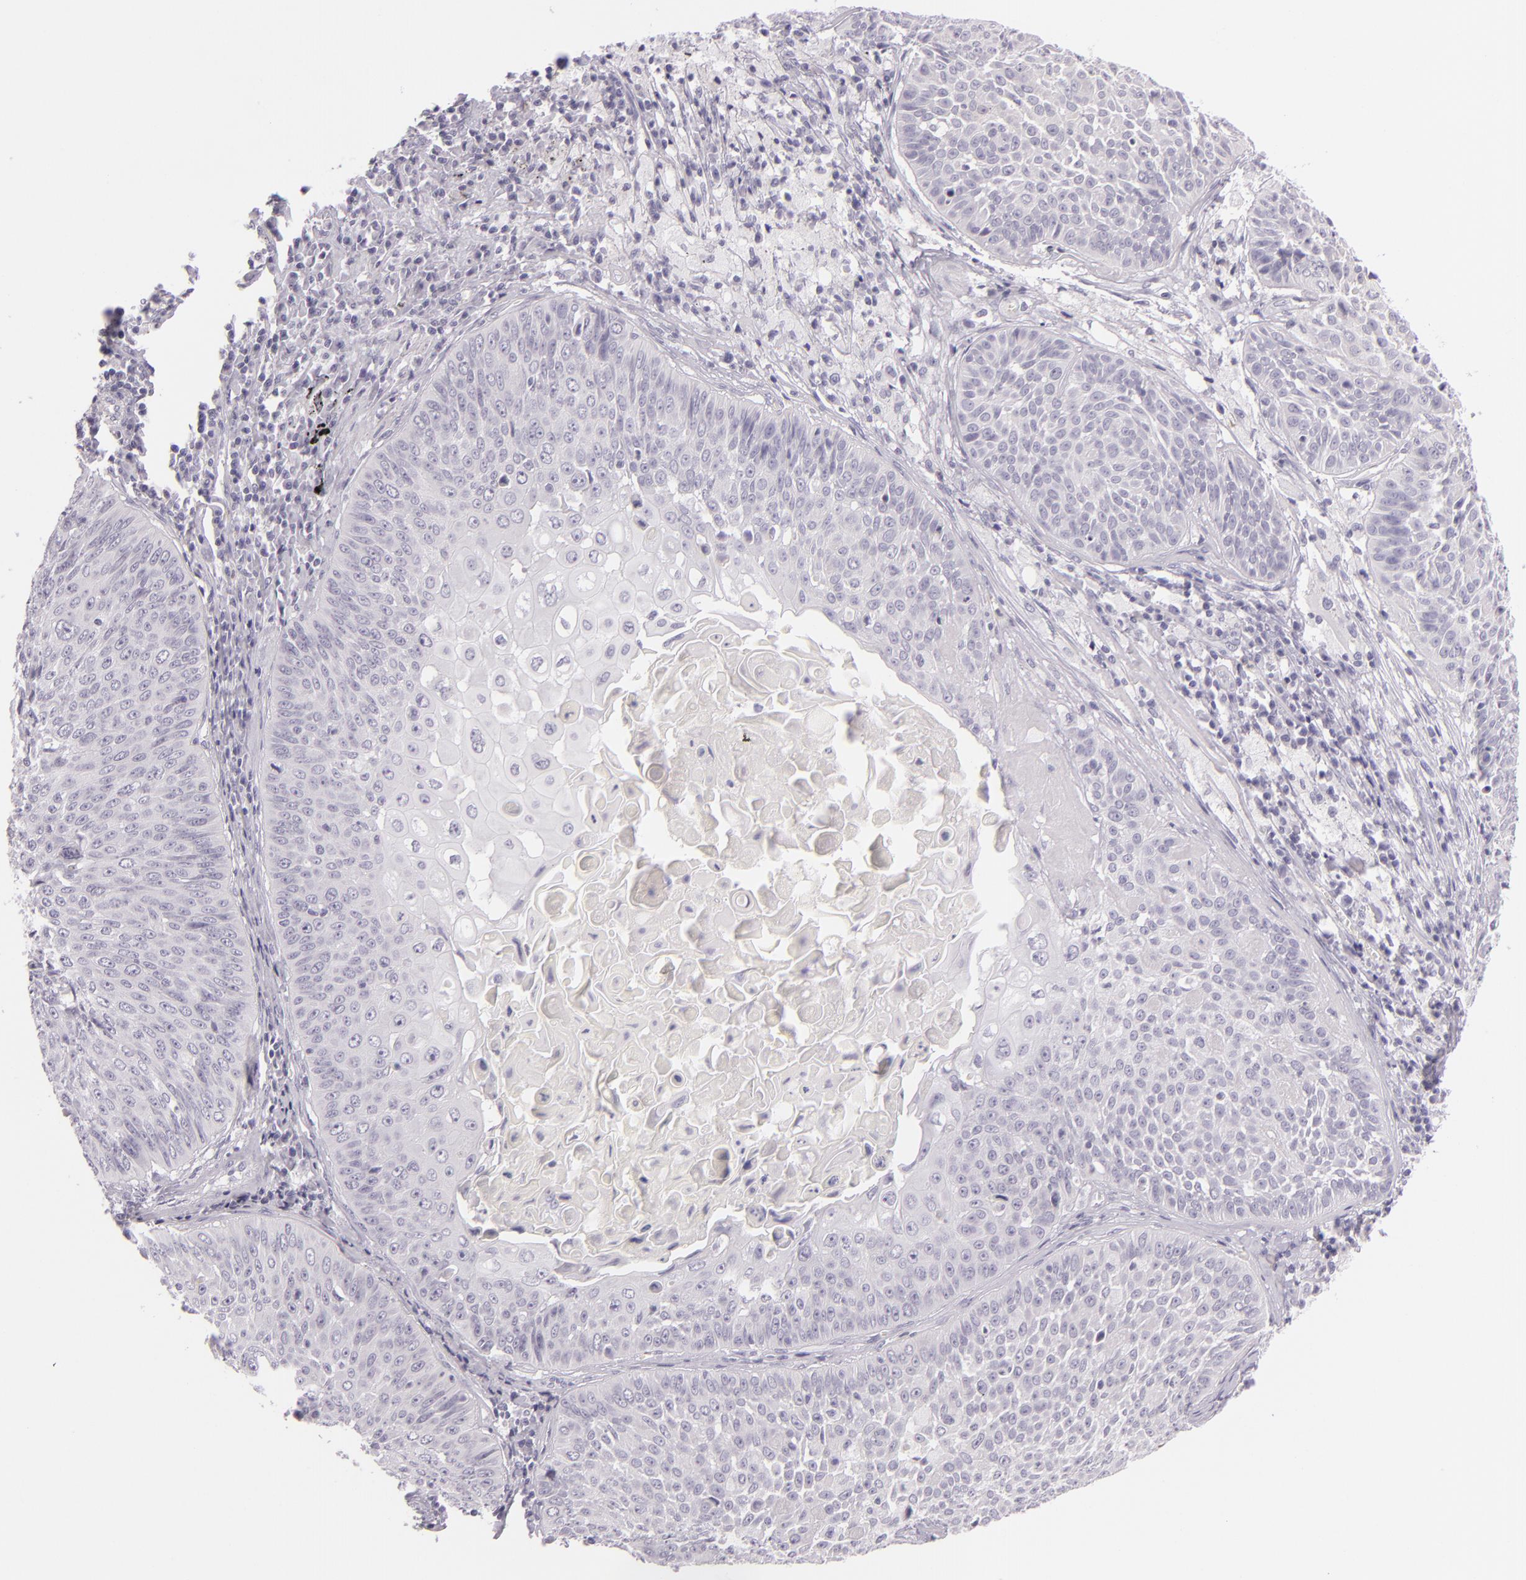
{"staining": {"intensity": "negative", "quantity": "none", "location": "none"}, "tissue": "lung cancer", "cell_type": "Tumor cells", "image_type": "cancer", "snomed": [{"axis": "morphology", "description": "Adenocarcinoma, NOS"}, {"axis": "topography", "description": "Lung"}], "caption": "High magnification brightfield microscopy of lung adenocarcinoma stained with DAB (brown) and counterstained with hematoxylin (blue): tumor cells show no significant staining.", "gene": "CBS", "patient": {"sex": "male", "age": 60}}